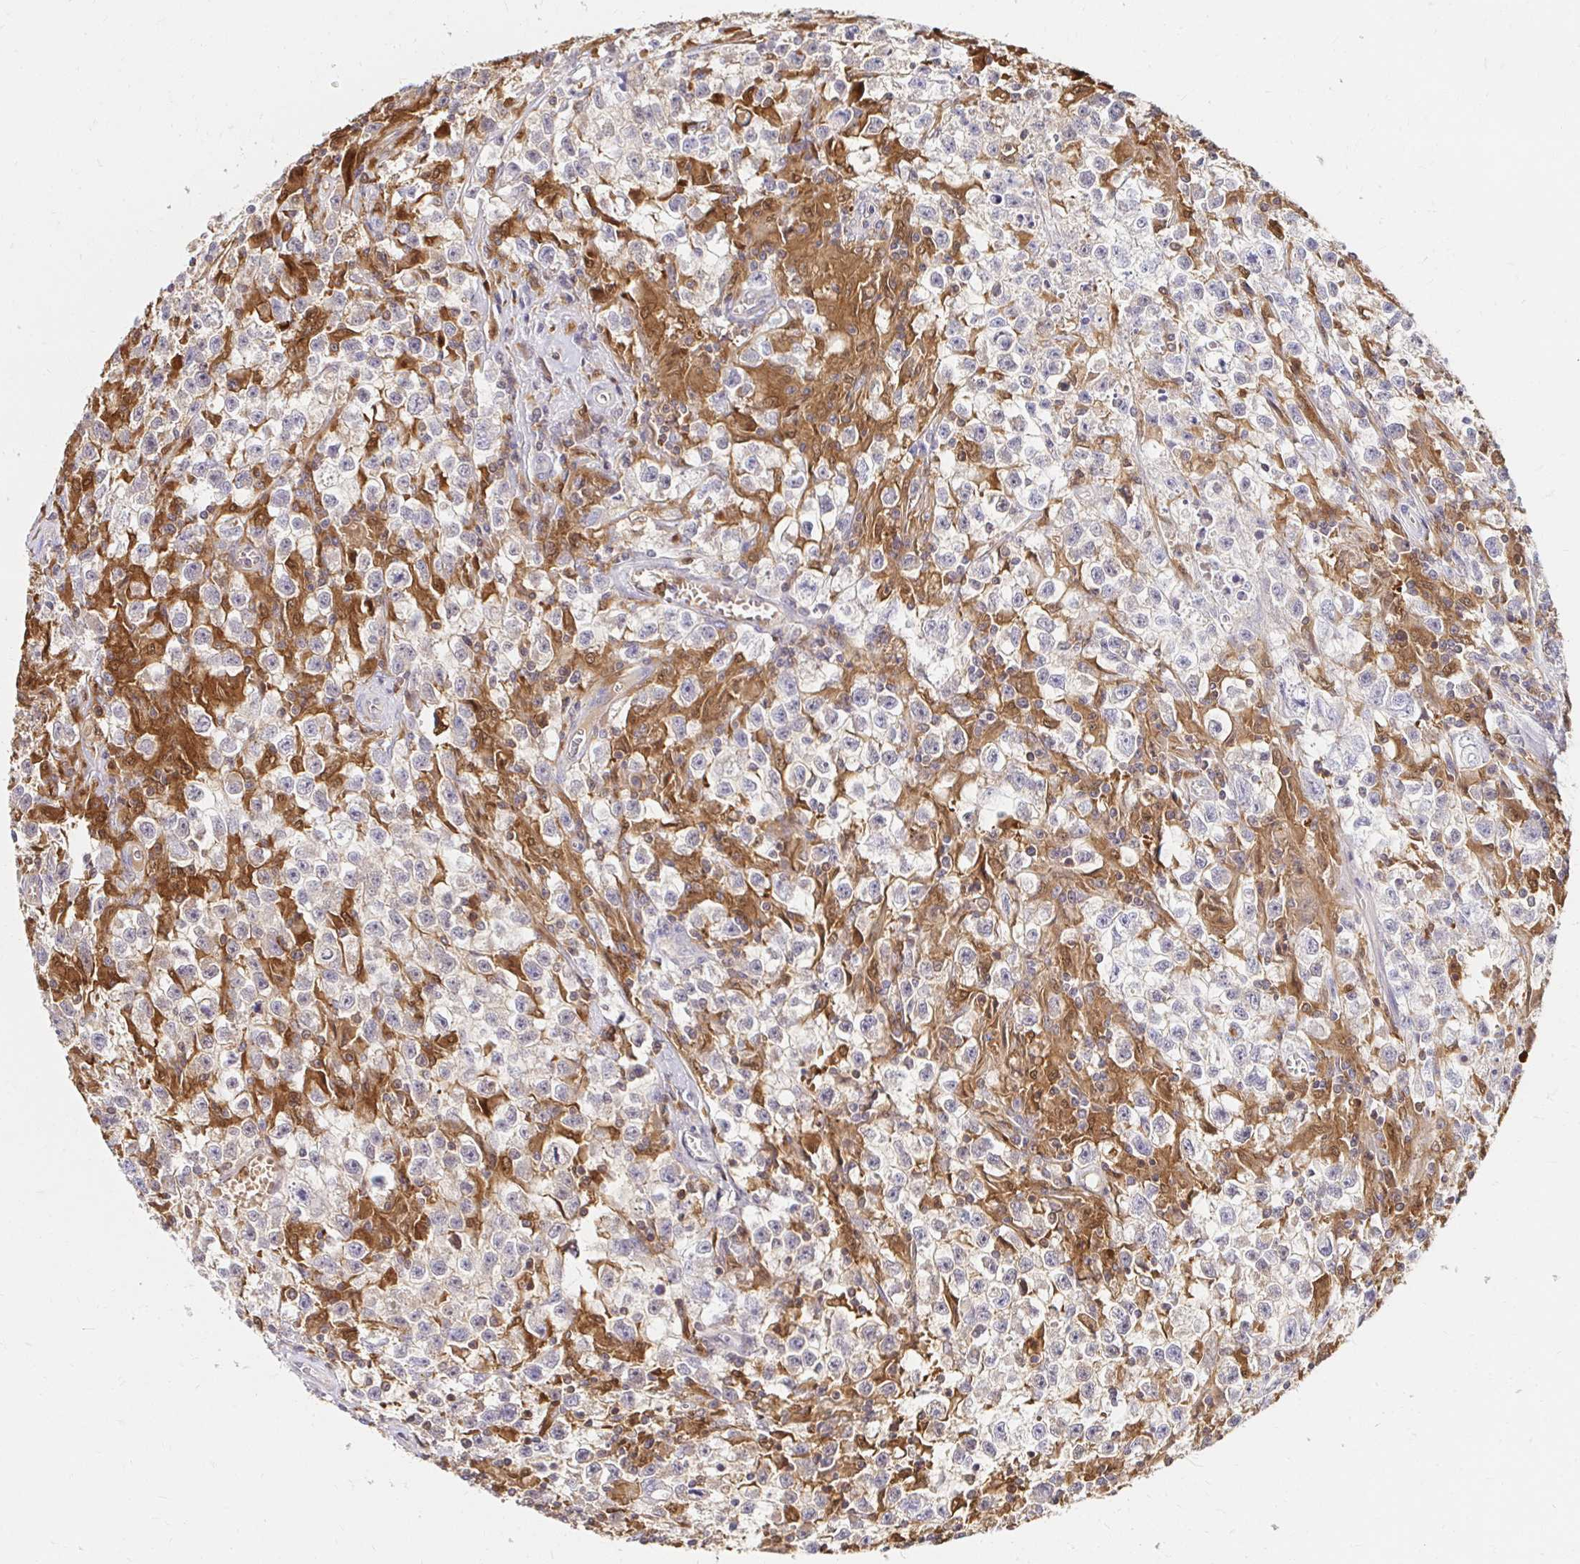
{"staining": {"intensity": "negative", "quantity": "none", "location": "none"}, "tissue": "testis cancer", "cell_type": "Tumor cells", "image_type": "cancer", "snomed": [{"axis": "morphology", "description": "Seminoma, NOS"}, {"axis": "topography", "description": "Testis"}], "caption": "A micrograph of seminoma (testis) stained for a protein shows no brown staining in tumor cells.", "gene": "PYCARD", "patient": {"sex": "male", "age": 31}}